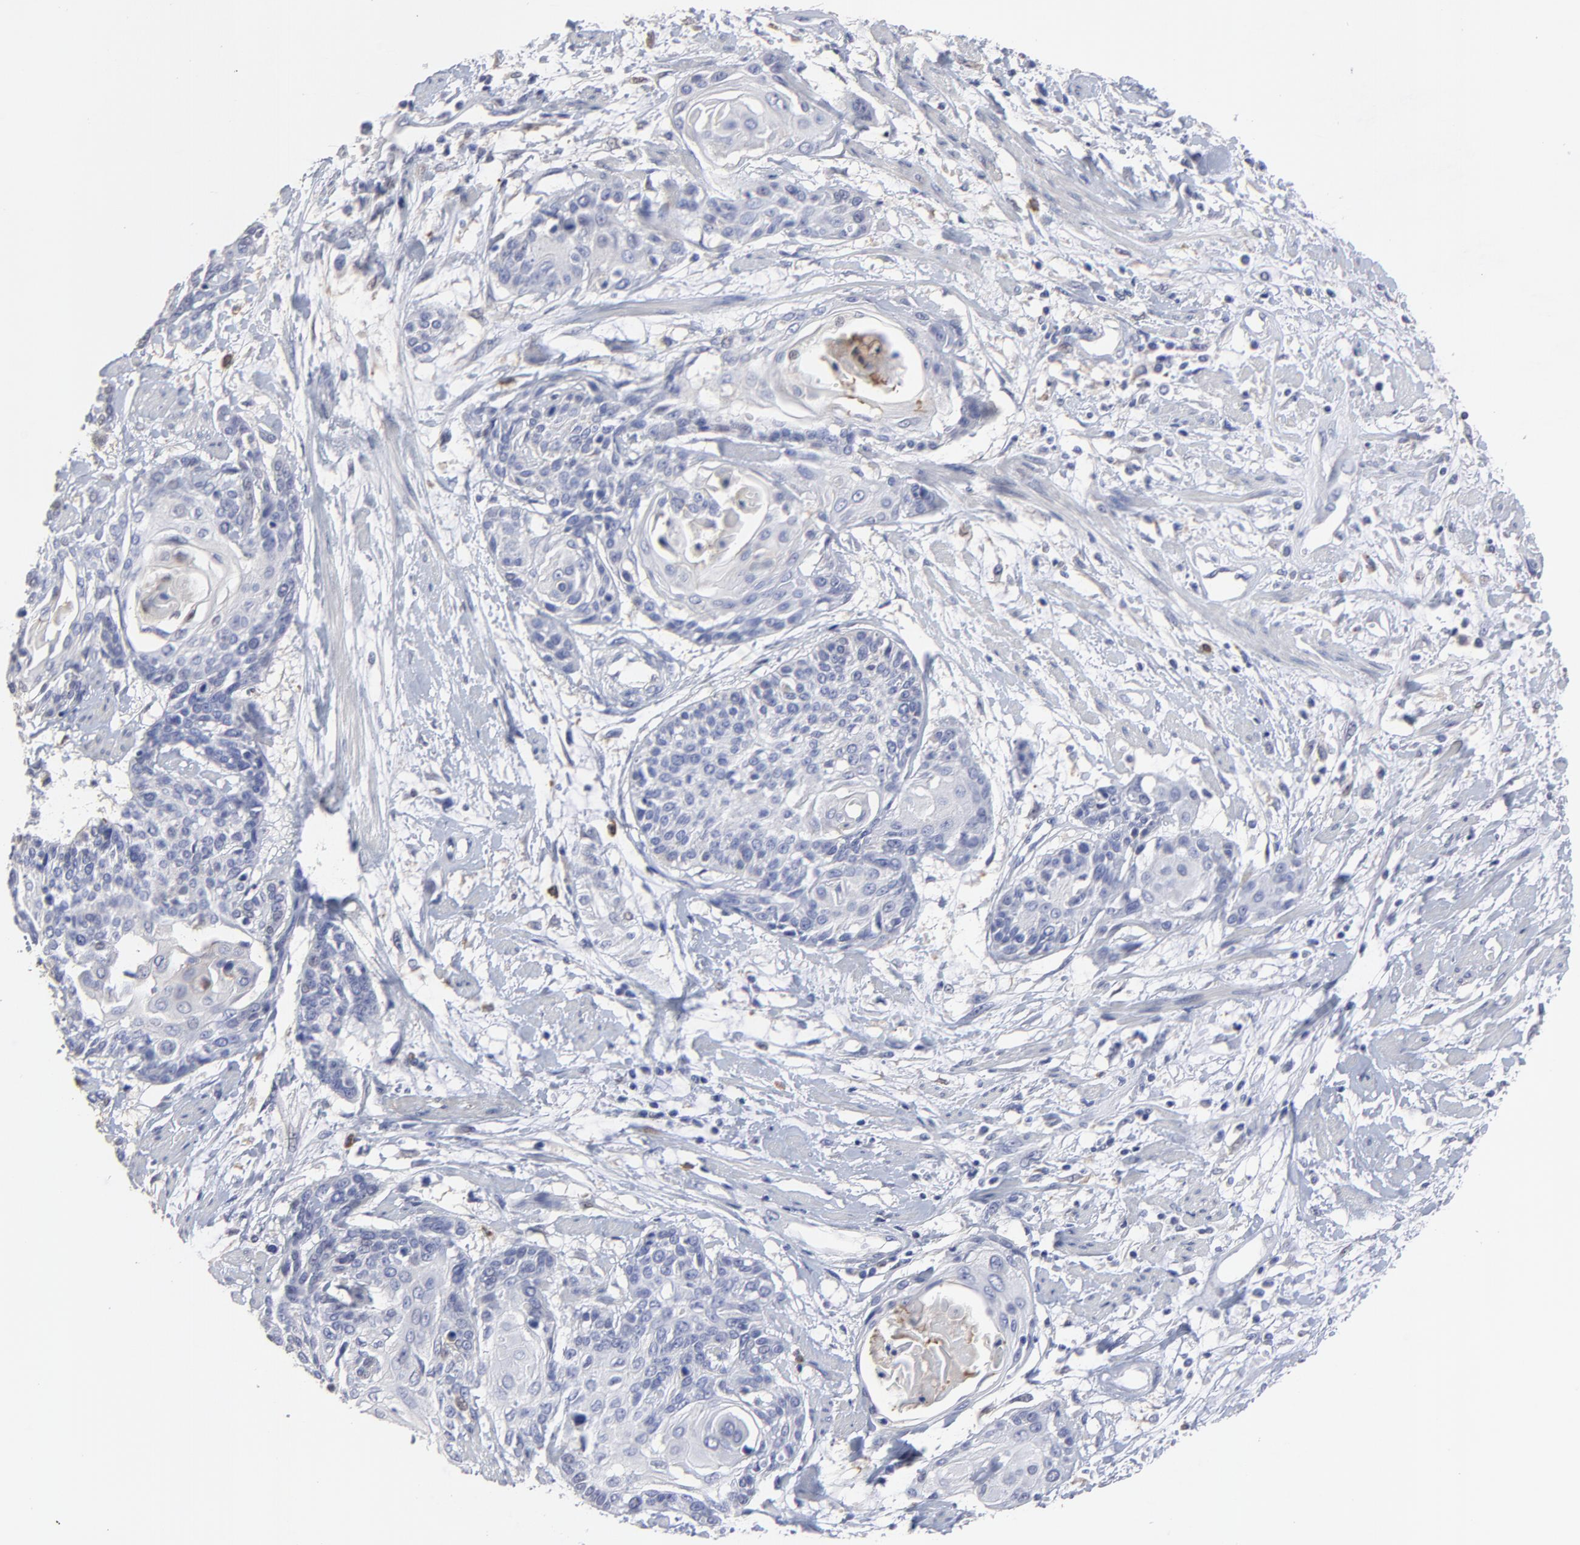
{"staining": {"intensity": "weak", "quantity": "<25%", "location": "cytoplasmic/membranous"}, "tissue": "cervical cancer", "cell_type": "Tumor cells", "image_type": "cancer", "snomed": [{"axis": "morphology", "description": "Squamous cell carcinoma, NOS"}, {"axis": "topography", "description": "Cervix"}], "caption": "IHC photomicrograph of neoplastic tissue: cervical cancer (squamous cell carcinoma) stained with DAB (3,3'-diaminobenzidine) reveals no significant protein staining in tumor cells.", "gene": "SMARCA1", "patient": {"sex": "female", "age": 57}}